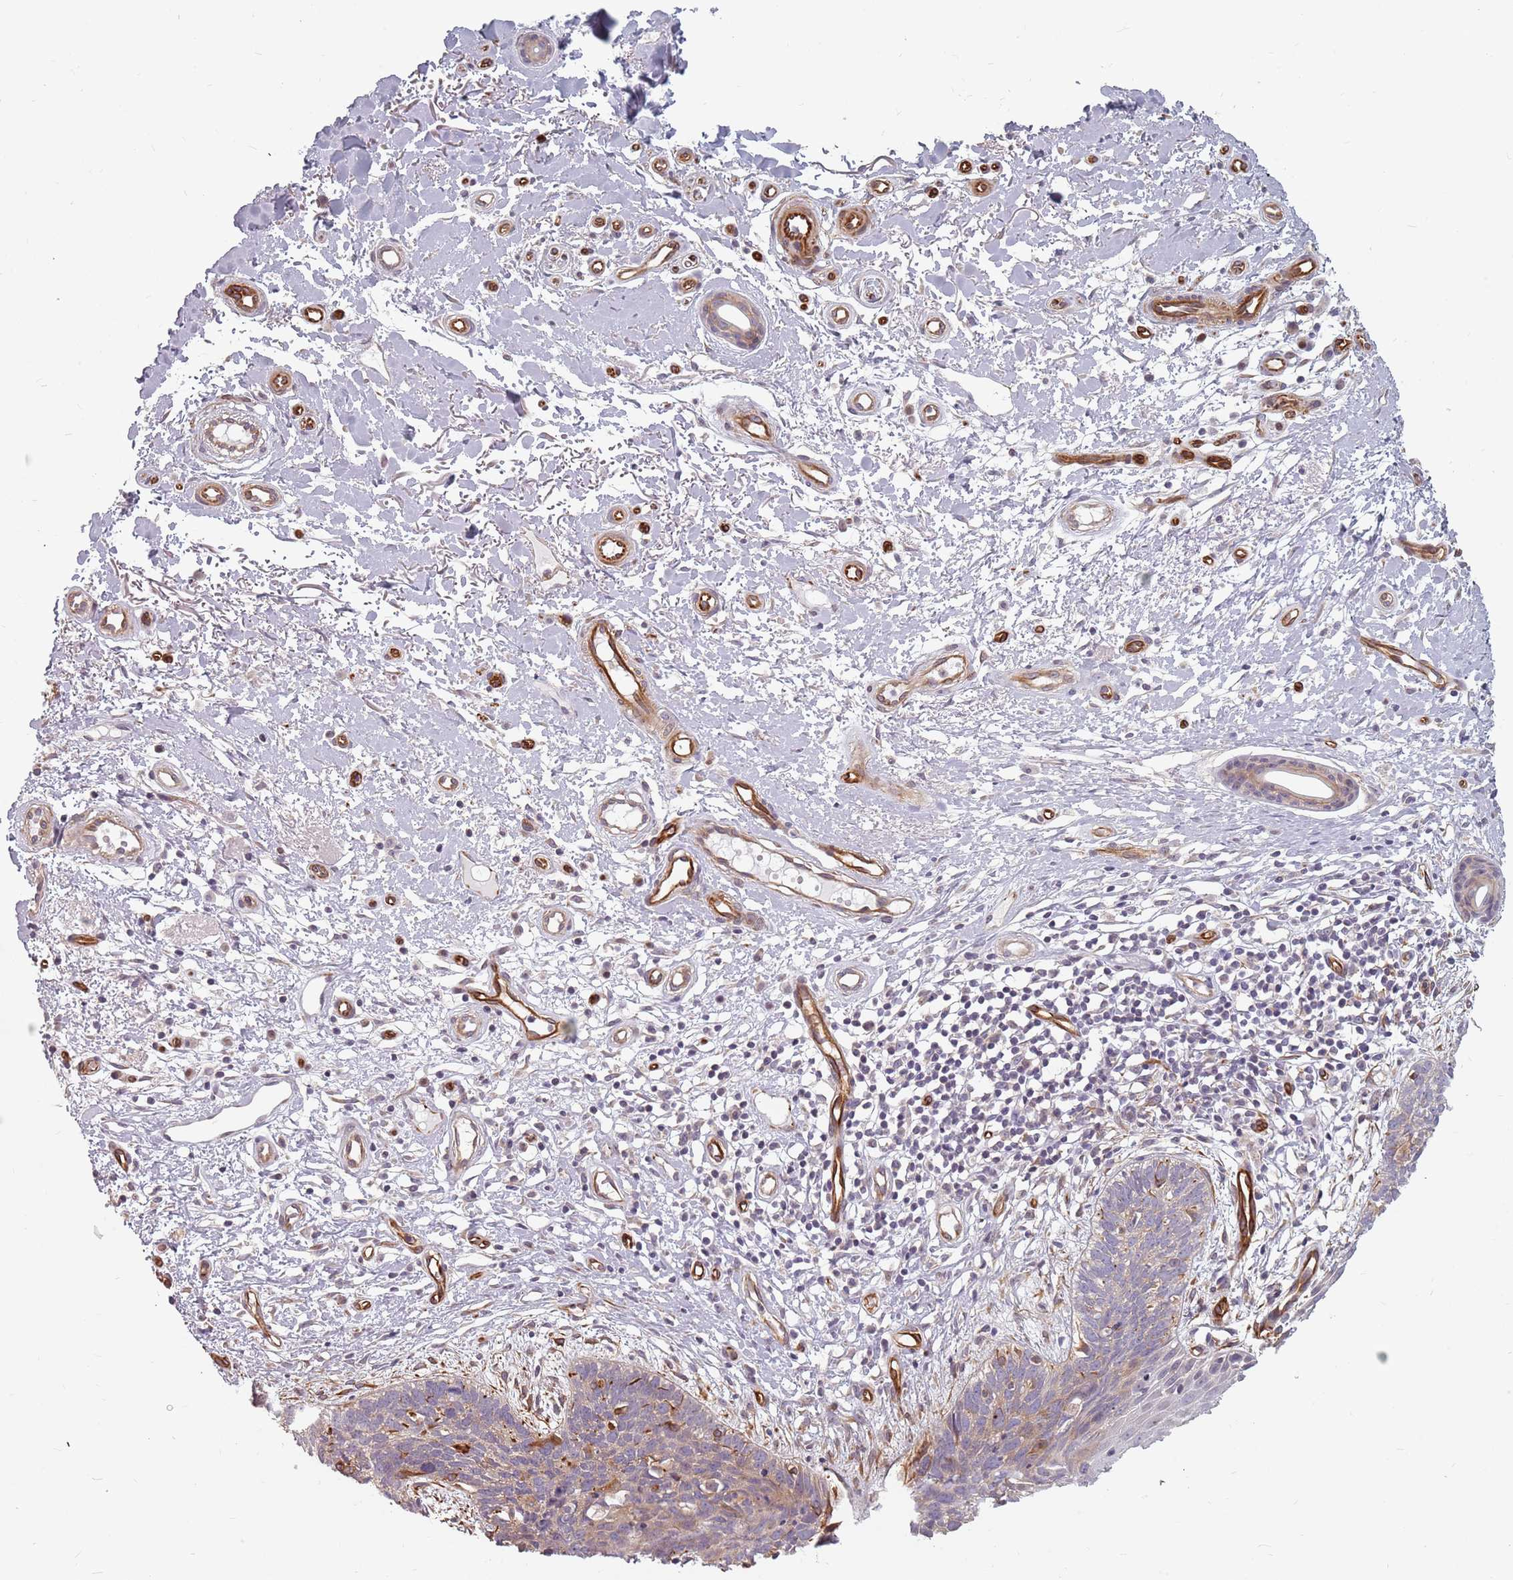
{"staining": {"intensity": "weak", "quantity": ">75%", "location": "cytoplasmic/membranous"}, "tissue": "skin cancer", "cell_type": "Tumor cells", "image_type": "cancer", "snomed": [{"axis": "morphology", "description": "Basal cell carcinoma"}, {"axis": "topography", "description": "Skin"}], "caption": "Human skin cancer stained for a protein (brown) shows weak cytoplasmic/membranous positive staining in about >75% of tumor cells.", "gene": "GAS2L3", "patient": {"sex": "male", "age": 78}}